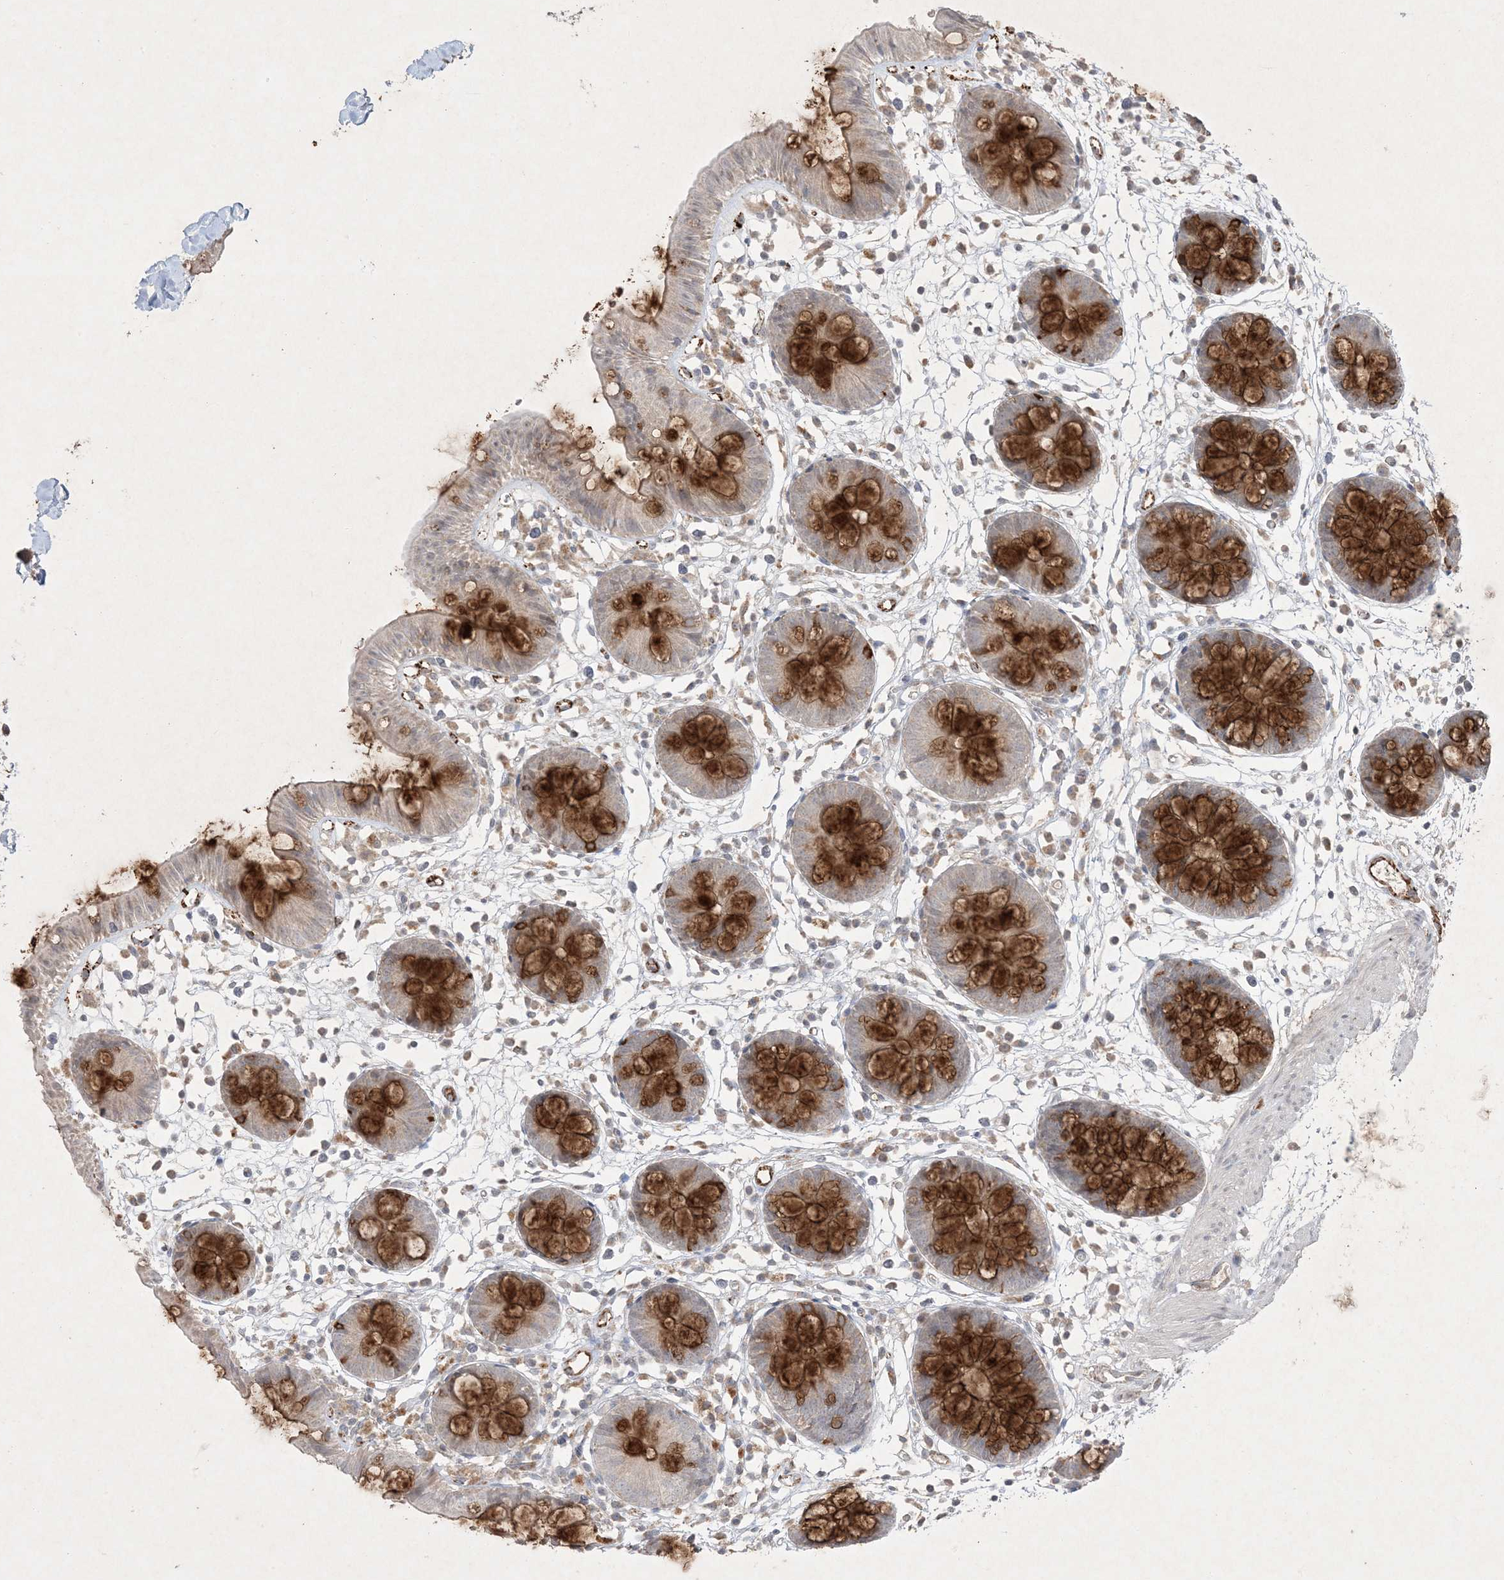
{"staining": {"intensity": "strong", "quantity": "25%-75%", "location": "cytoplasmic/membranous"}, "tissue": "colon", "cell_type": "Endothelial cells", "image_type": "normal", "snomed": [{"axis": "morphology", "description": "Normal tissue, NOS"}, {"axis": "topography", "description": "Colon"}], "caption": "The immunohistochemical stain labels strong cytoplasmic/membranous positivity in endothelial cells of benign colon. The staining is performed using DAB (3,3'-diaminobenzidine) brown chromogen to label protein expression. The nuclei are counter-stained blue using hematoxylin.", "gene": "PRSS36", "patient": {"sex": "male", "age": 56}}